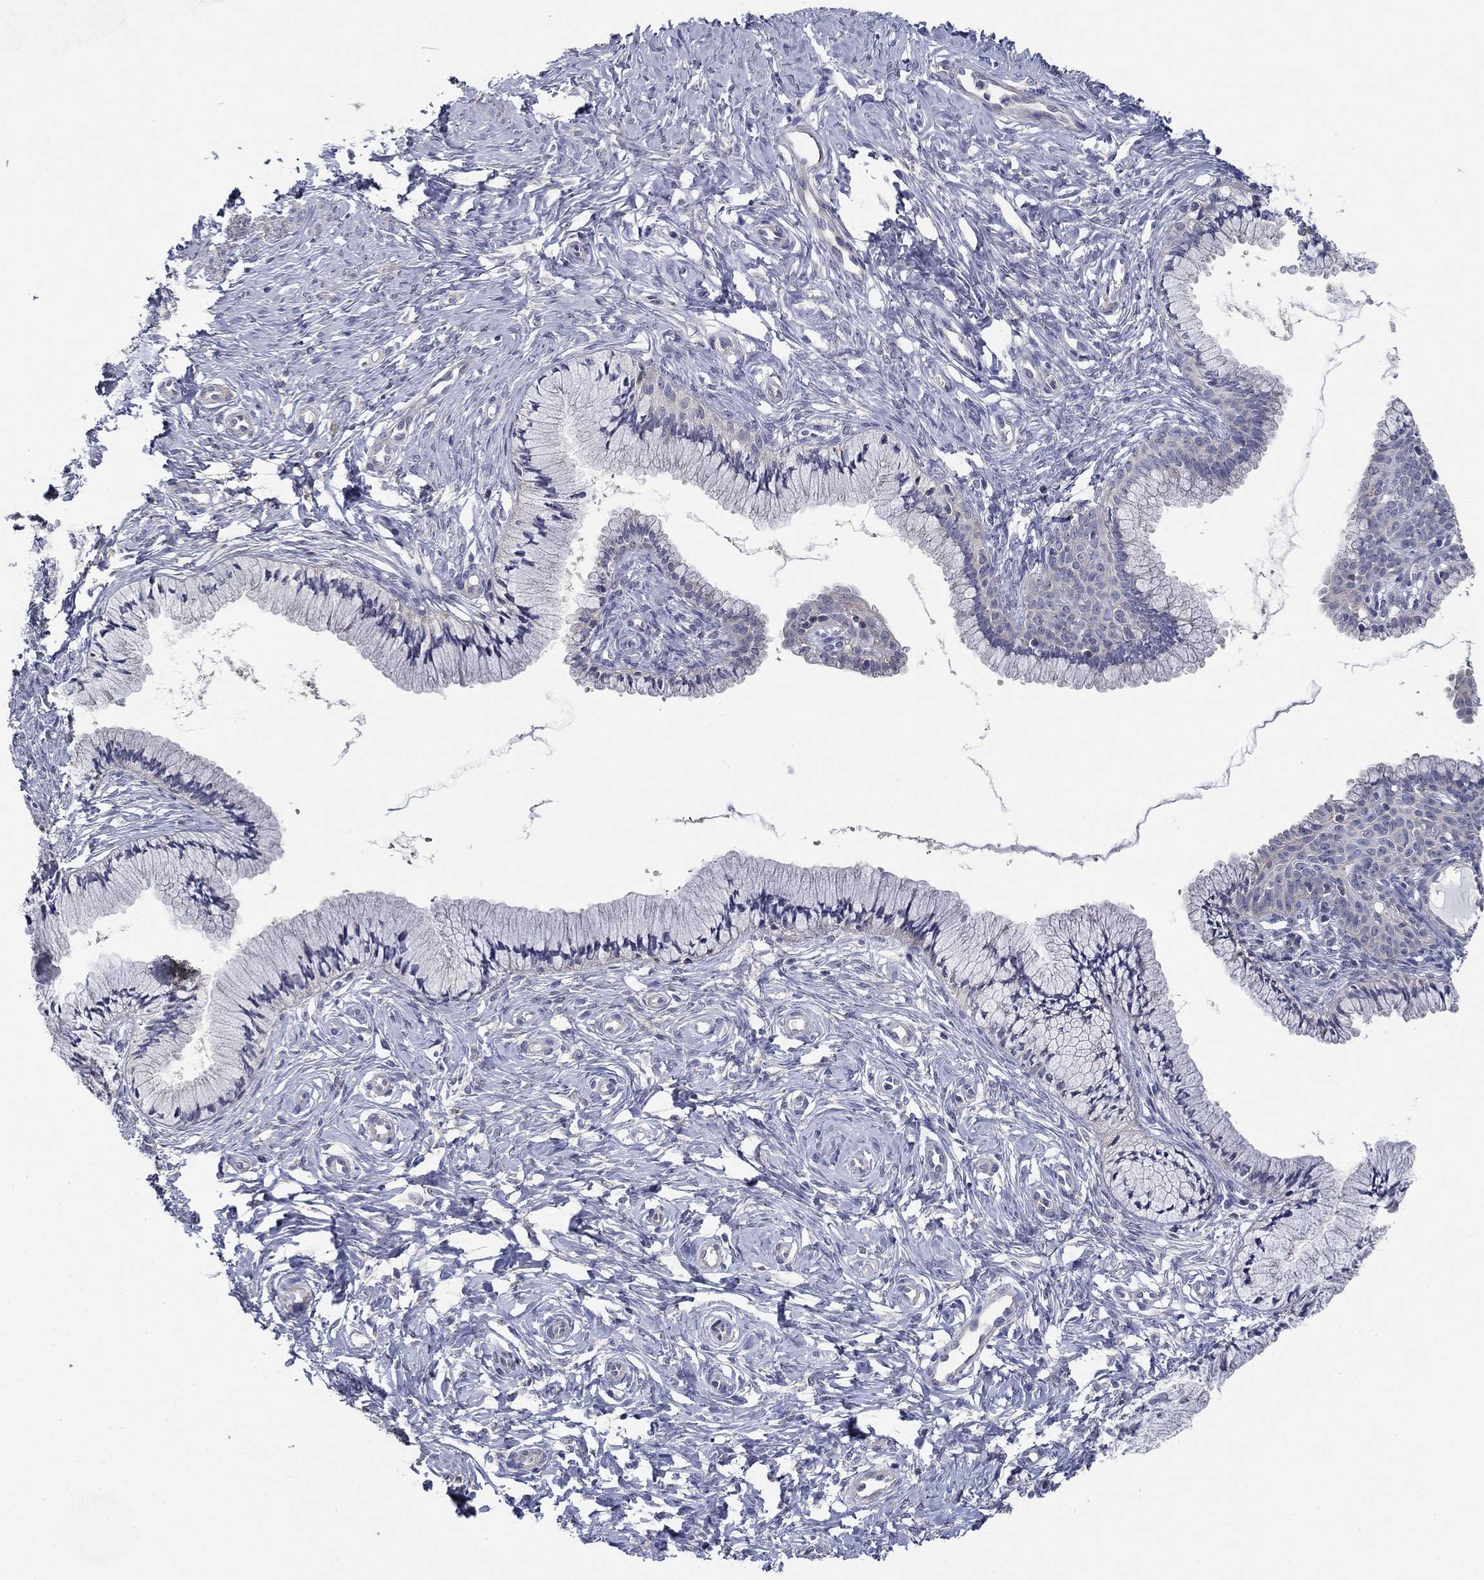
{"staining": {"intensity": "negative", "quantity": "none", "location": "none"}, "tissue": "cervix", "cell_type": "Glandular cells", "image_type": "normal", "snomed": [{"axis": "morphology", "description": "Normal tissue, NOS"}, {"axis": "topography", "description": "Cervix"}], "caption": "IHC histopathology image of unremarkable cervix: human cervix stained with DAB shows no significant protein staining in glandular cells.", "gene": "GRK7", "patient": {"sex": "female", "age": 37}}